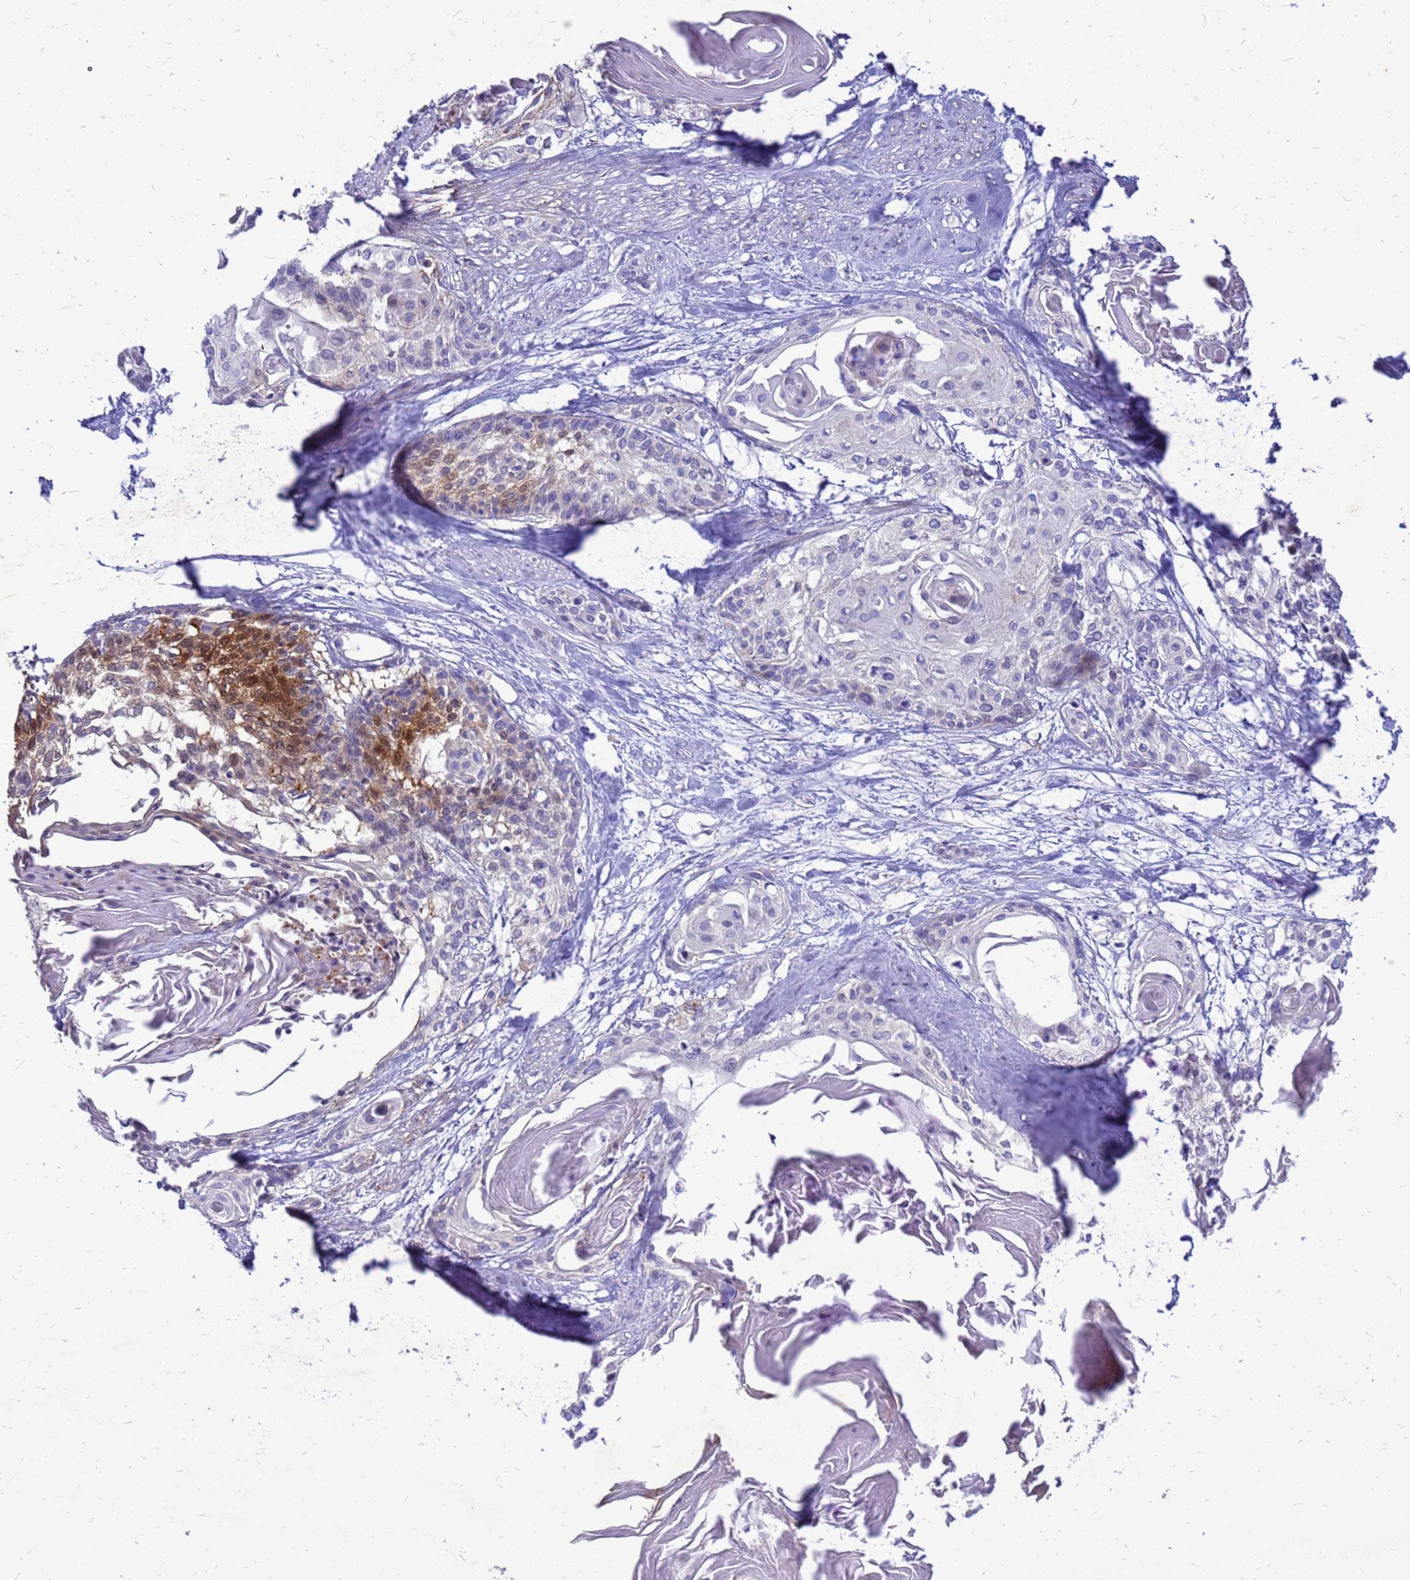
{"staining": {"intensity": "moderate", "quantity": "25%-75%", "location": "cytoplasmic/membranous,nuclear"}, "tissue": "cervical cancer", "cell_type": "Tumor cells", "image_type": "cancer", "snomed": [{"axis": "morphology", "description": "Squamous cell carcinoma, NOS"}, {"axis": "topography", "description": "Cervix"}], "caption": "Immunohistochemistry of cervical cancer exhibits medium levels of moderate cytoplasmic/membranous and nuclear expression in approximately 25%-75% of tumor cells.", "gene": "AKR1C1", "patient": {"sex": "female", "age": 57}}